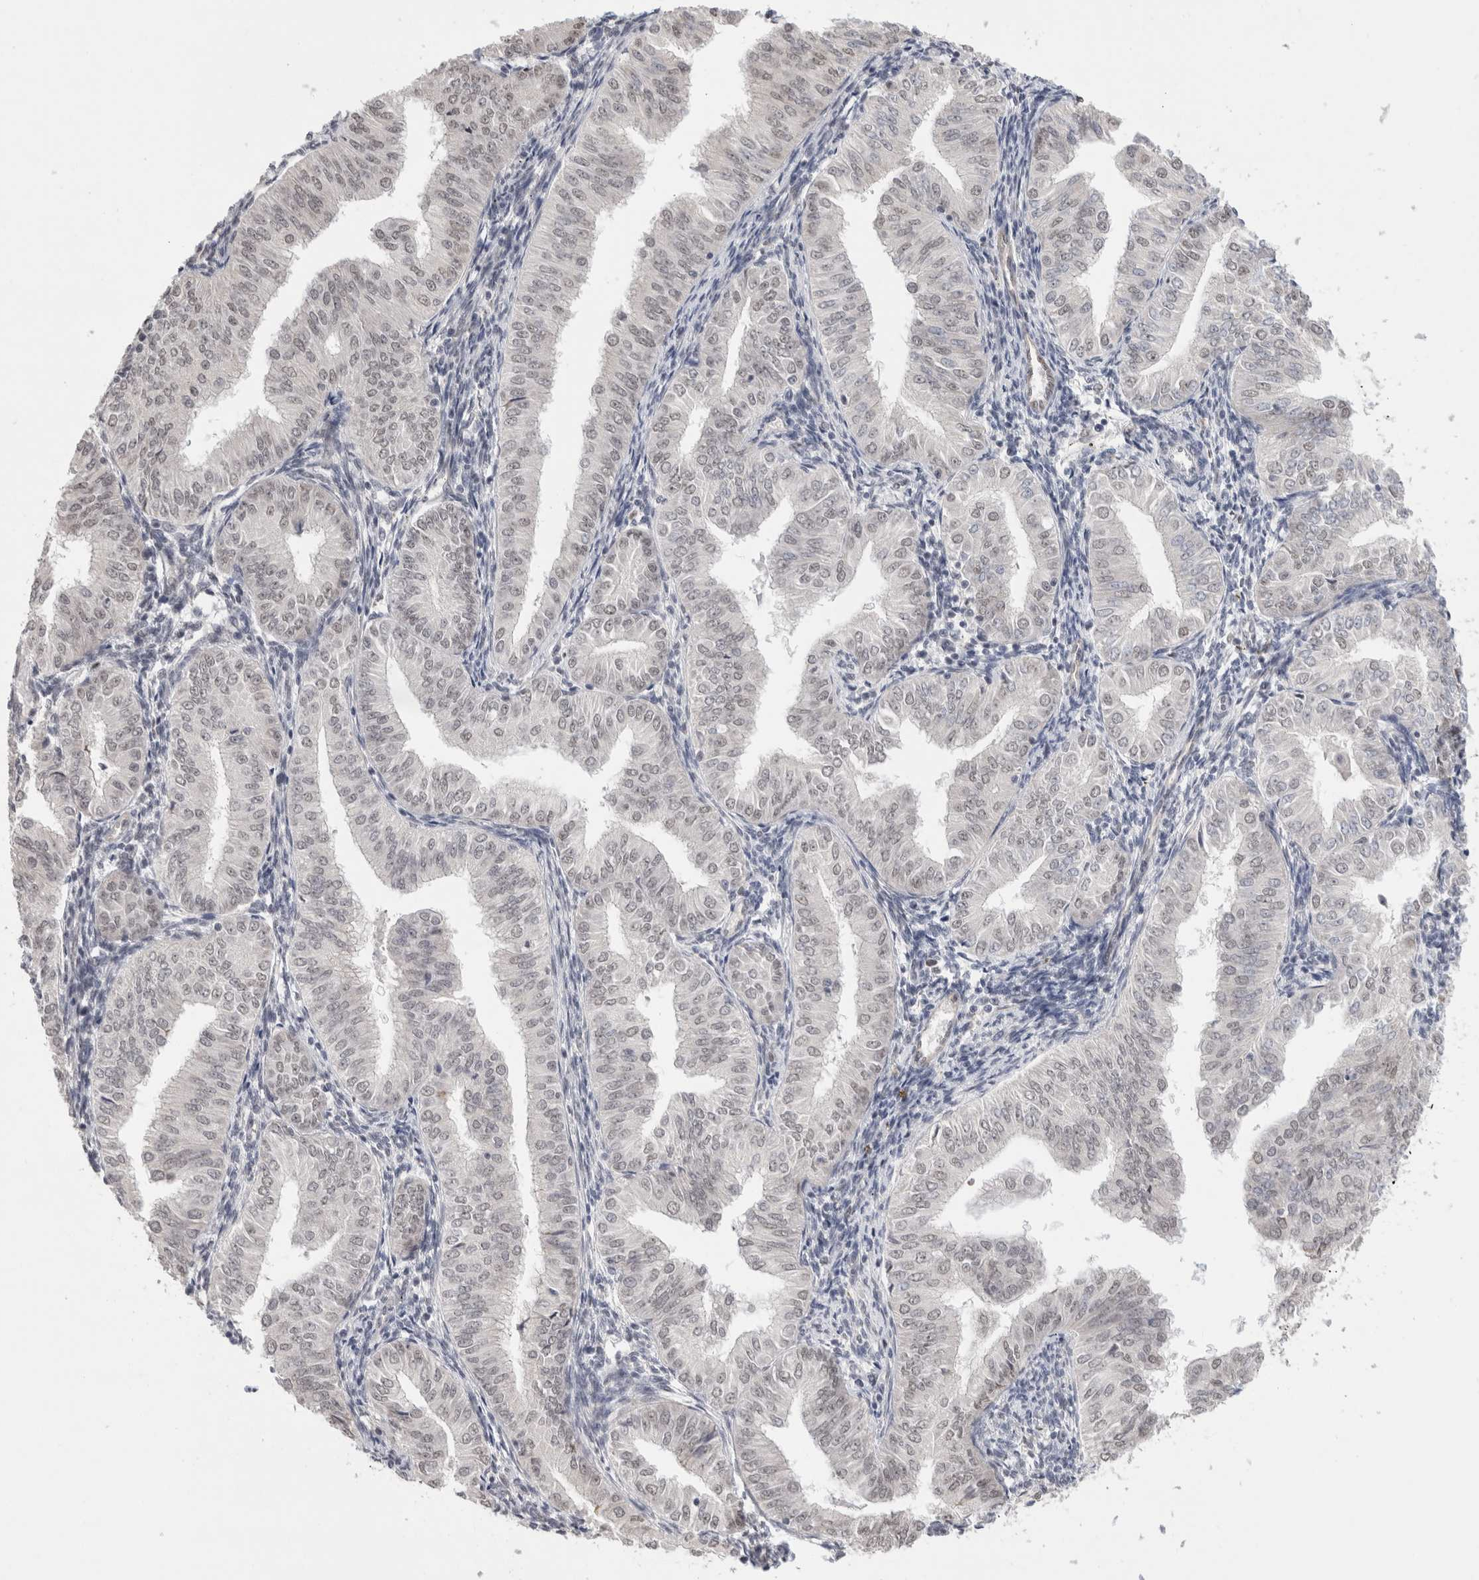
{"staining": {"intensity": "weak", "quantity": "<25%", "location": "nuclear"}, "tissue": "endometrial cancer", "cell_type": "Tumor cells", "image_type": "cancer", "snomed": [{"axis": "morphology", "description": "Normal tissue, NOS"}, {"axis": "morphology", "description": "Adenocarcinoma, NOS"}, {"axis": "topography", "description": "Endometrium"}], "caption": "An IHC histopathology image of adenocarcinoma (endometrial) is shown. There is no staining in tumor cells of adenocarcinoma (endometrial).", "gene": "HDLBP", "patient": {"sex": "female", "age": 53}}